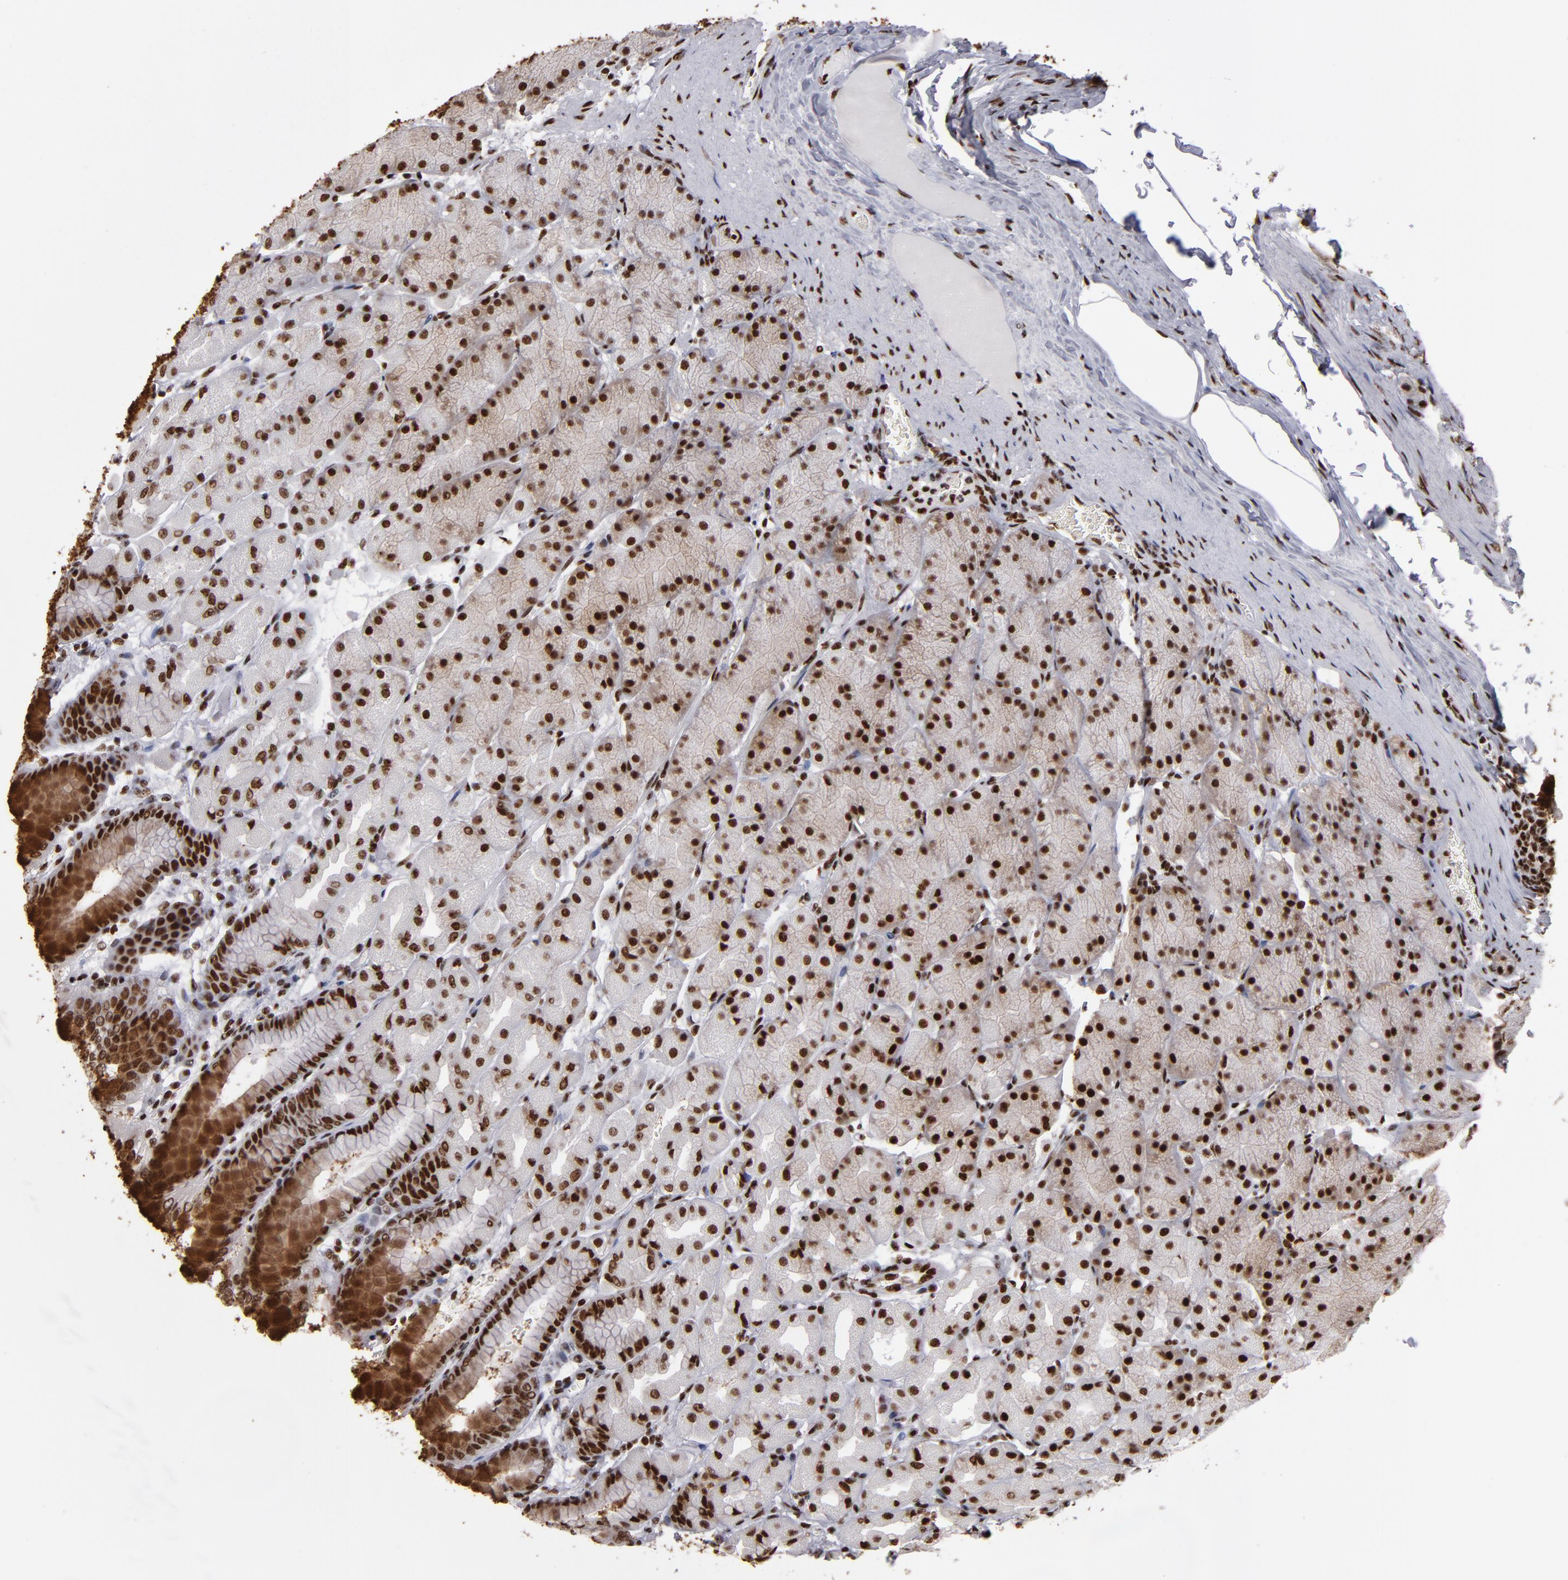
{"staining": {"intensity": "strong", "quantity": ">75%", "location": "cytoplasmic/membranous,nuclear"}, "tissue": "stomach", "cell_type": "Glandular cells", "image_type": "normal", "snomed": [{"axis": "morphology", "description": "Normal tissue, NOS"}, {"axis": "topography", "description": "Stomach, upper"}], "caption": "Immunohistochemical staining of unremarkable stomach shows >75% levels of strong cytoplasmic/membranous,nuclear protein expression in about >75% of glandular cells.", "gene": "MRE11", "patient": {"sex": "female", "age": 56}}